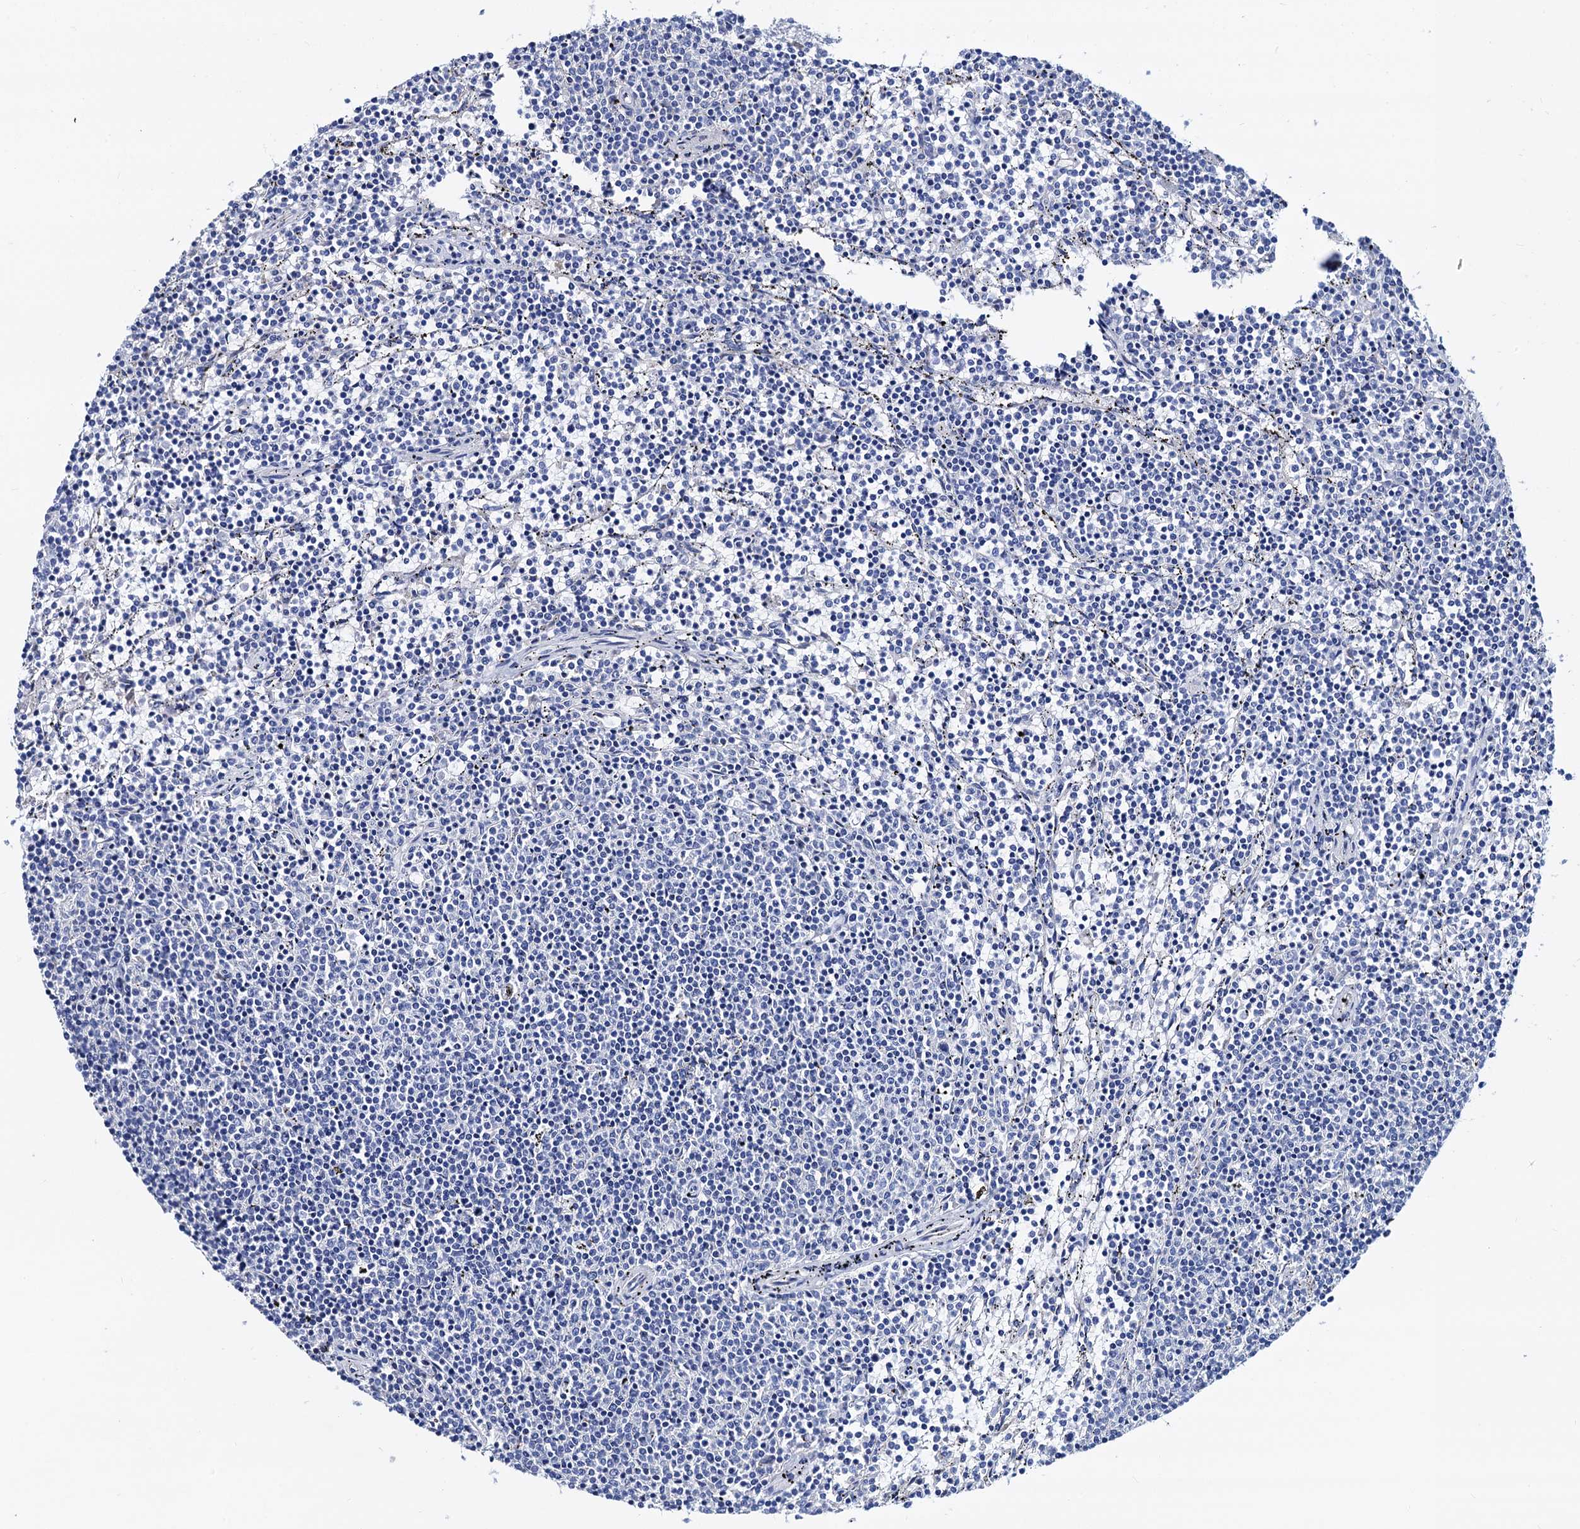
{"staining": {"intensity": "negative", "quantity": "none", "location": "none"}, "tissue": "lymphoma", "cell_type": "Tumor cells", "image_type": "cancer", "snomed": [{"axis": "morphology", "description": "Malignant lymphoma, non-Hodgkin's type, Low grade"}, {"axis": "topography", "description": "Spleen"}], "caption": "Immunohistochemical staining of low-grade malignant lymphoma, non-Hodgkin's type reveals no significant staining in tumor cells.", "gene": "RBP3", "patient": {"sex": "female", "age": 50}}